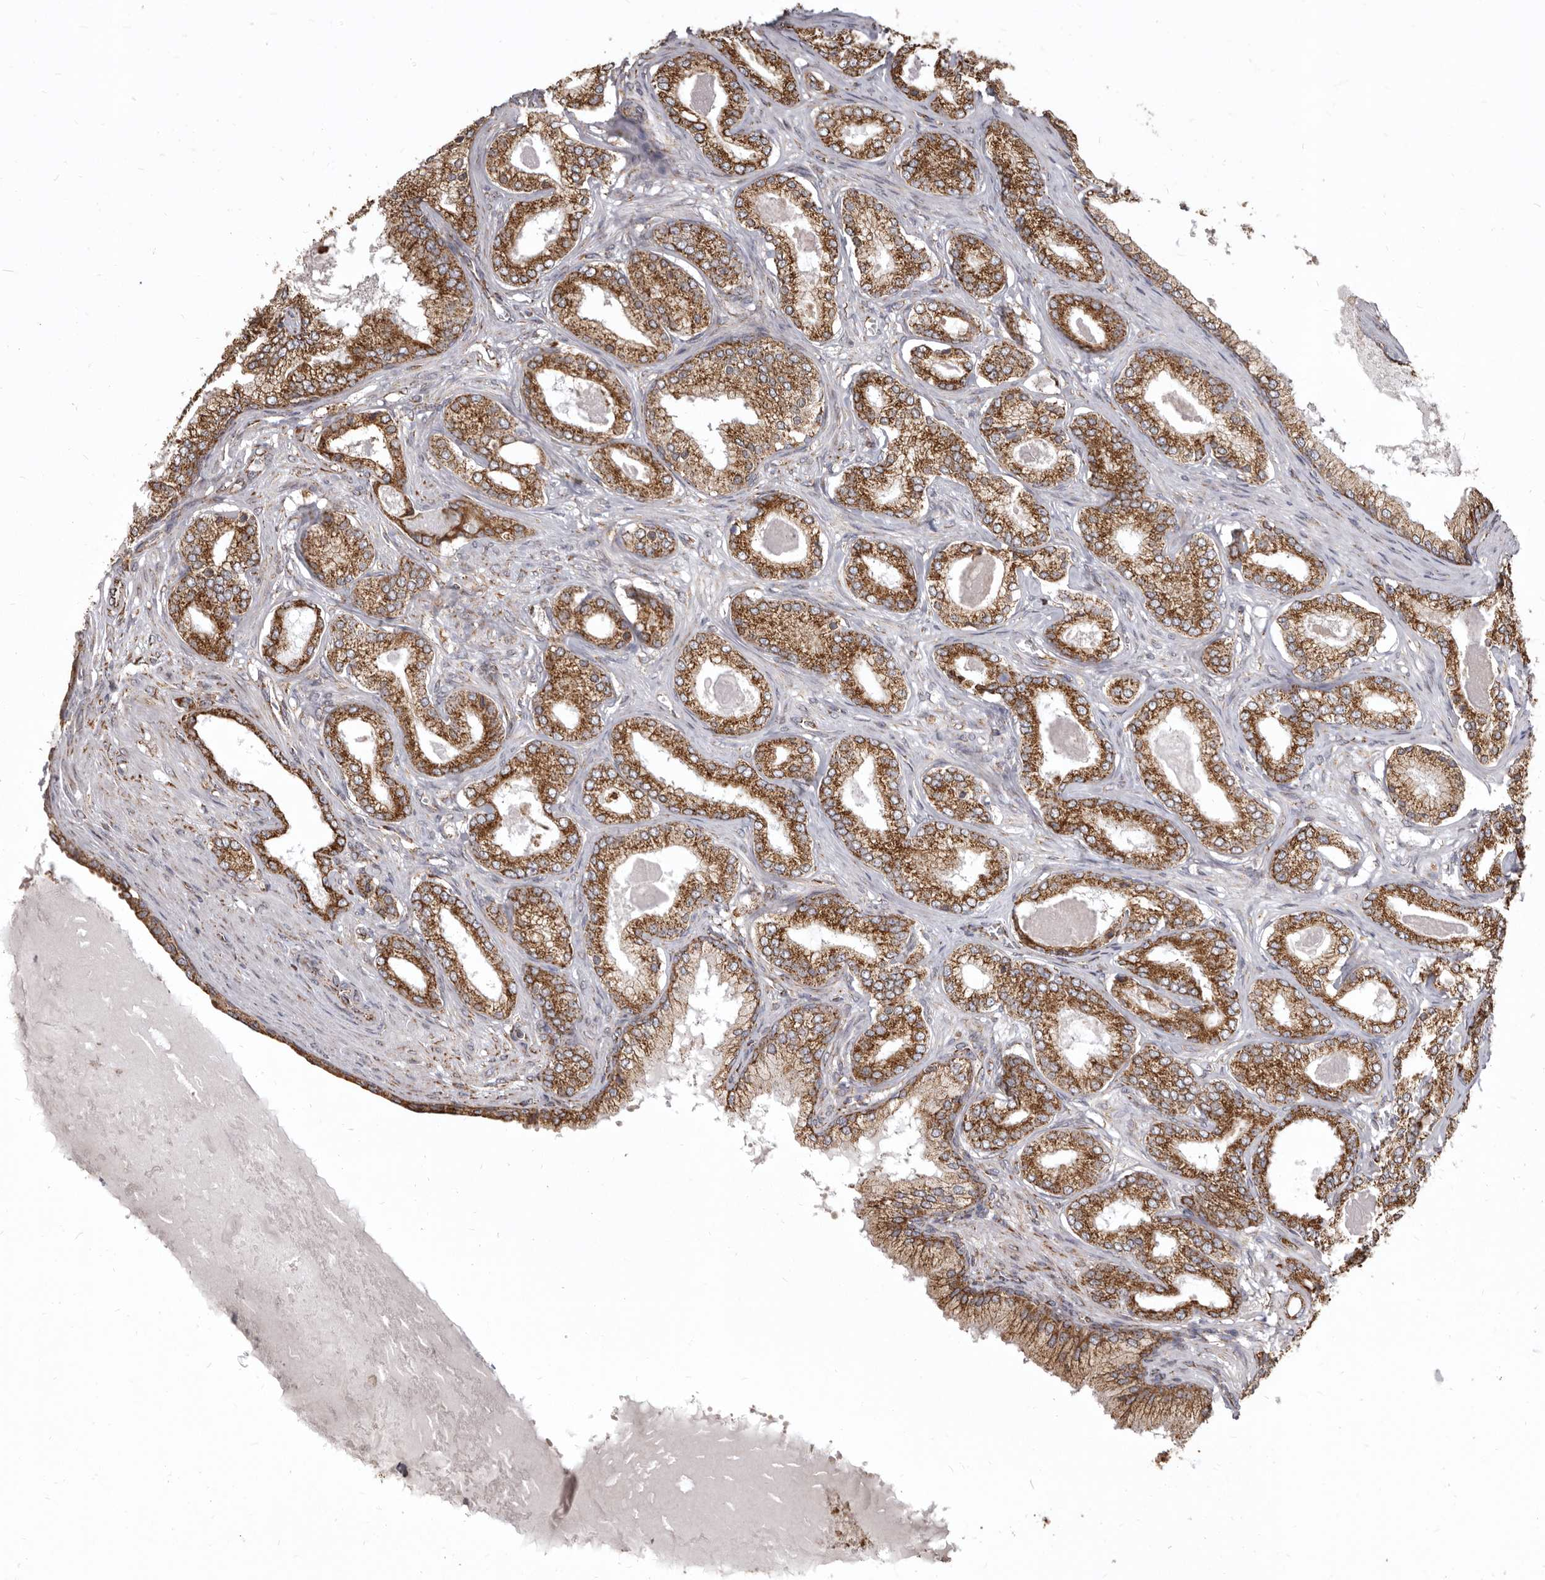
{"staining": {"intensity": "strong", "quantity": ">75%", "location": "cytoplasmic/membranous"}, "tissue": "prostate cancer", "cell_type": "Tumor cells", "image_type": "cancer", "snomed": [{"axis": "morphology", "description": "Adenocarcinoma, Low grade"}, {"axis": "topography", "description": "Prostate"}], "caption": "Immunohistochemistry photomicrograph of human prostate cancer (low-grade adenocarcinoma) stained for a protein (brown), which exhibits high levels of strong cytoplasmic/membranous expression in approximately >75% of tumor cells.", "gene": "CDK5RAP3", "patient": {"sex": "male", "age": 70}}